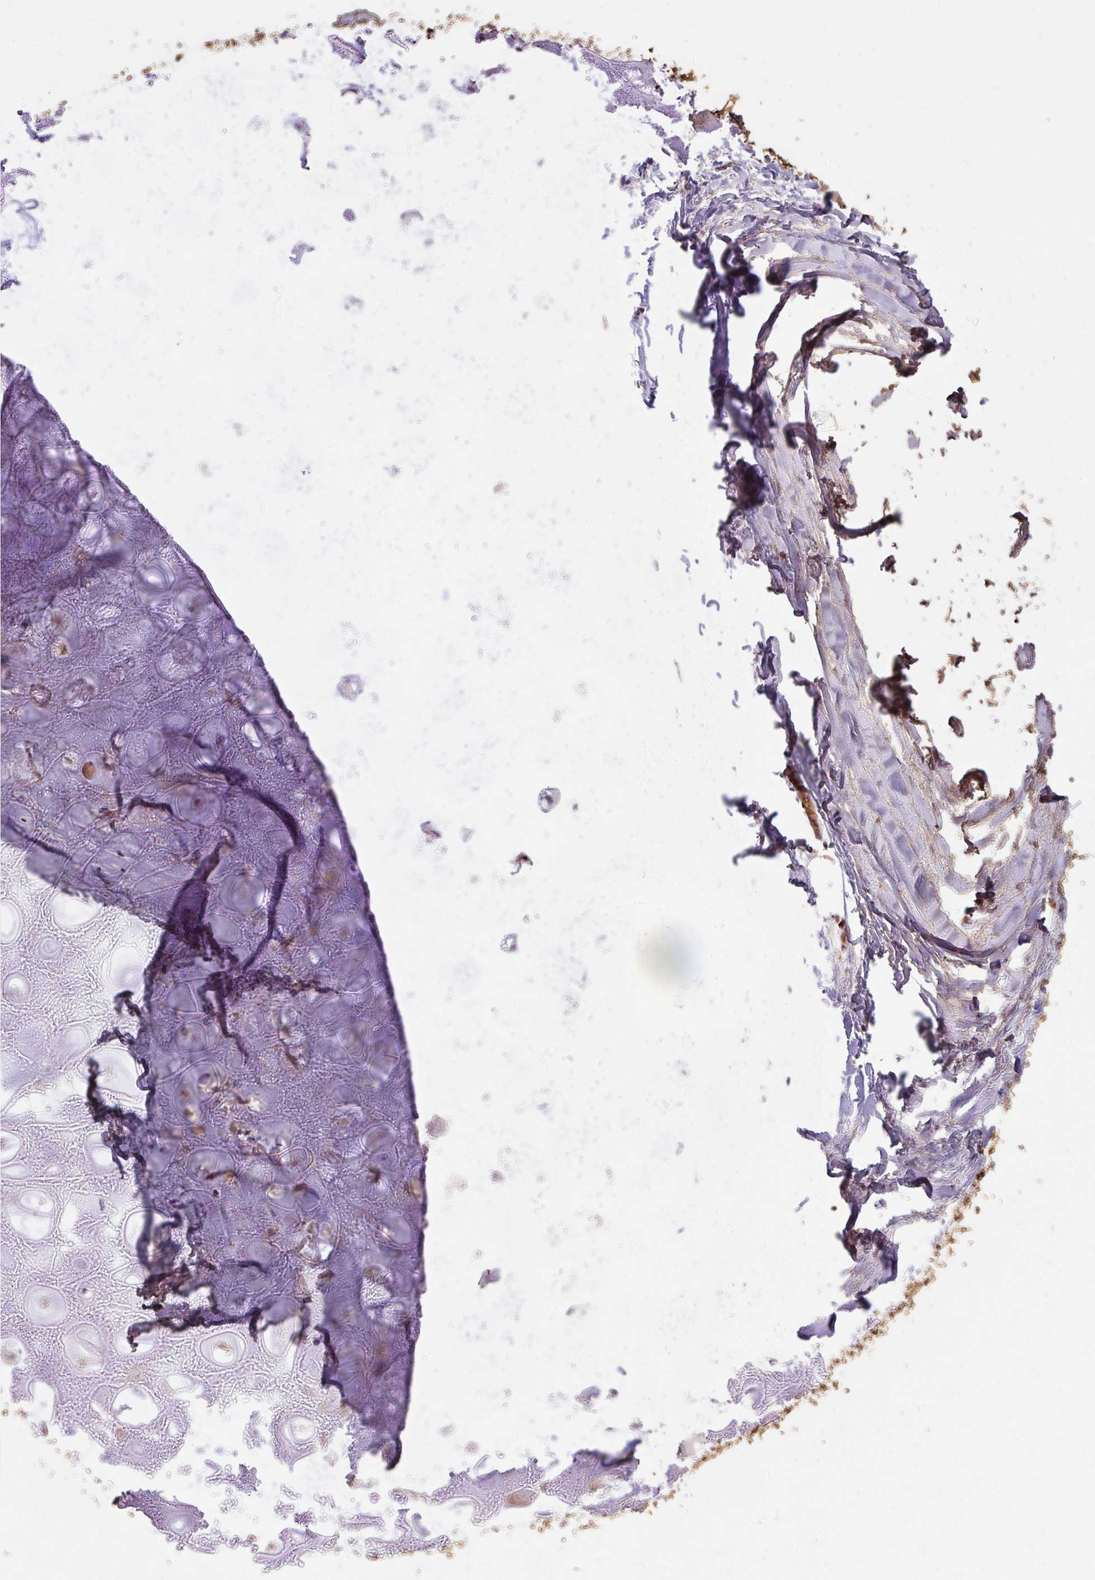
{"staining": {"intensity": "moderate", "quantity": "<25%", "location": "cytoplasmic/membranous"}, "tissue": "soft tissue", "cell_type": "Chondrocytes", "image_type": "normal", "snomed": [{"axis": "morphology", "description": "Normal tissue, NOS"}, {"axis": "topography", "description": "Lymph node"}, {"axis": "topography", "description": "Cartilage tissue"}, {"axis": "topography", "description": "Nasopharynx"}], "caption": "High-power microscopy captured an IHC image of normal soft tissue, revealing moderate cytoplasmic/membranous staining in approximately <25% of chondrocytes. (DAB (3,3'-diaminobenzidine) IHC with brightfield microscopy, high magnification).", "gene": "FCER1A", "patient": {"sex": "male", "age": 63}}